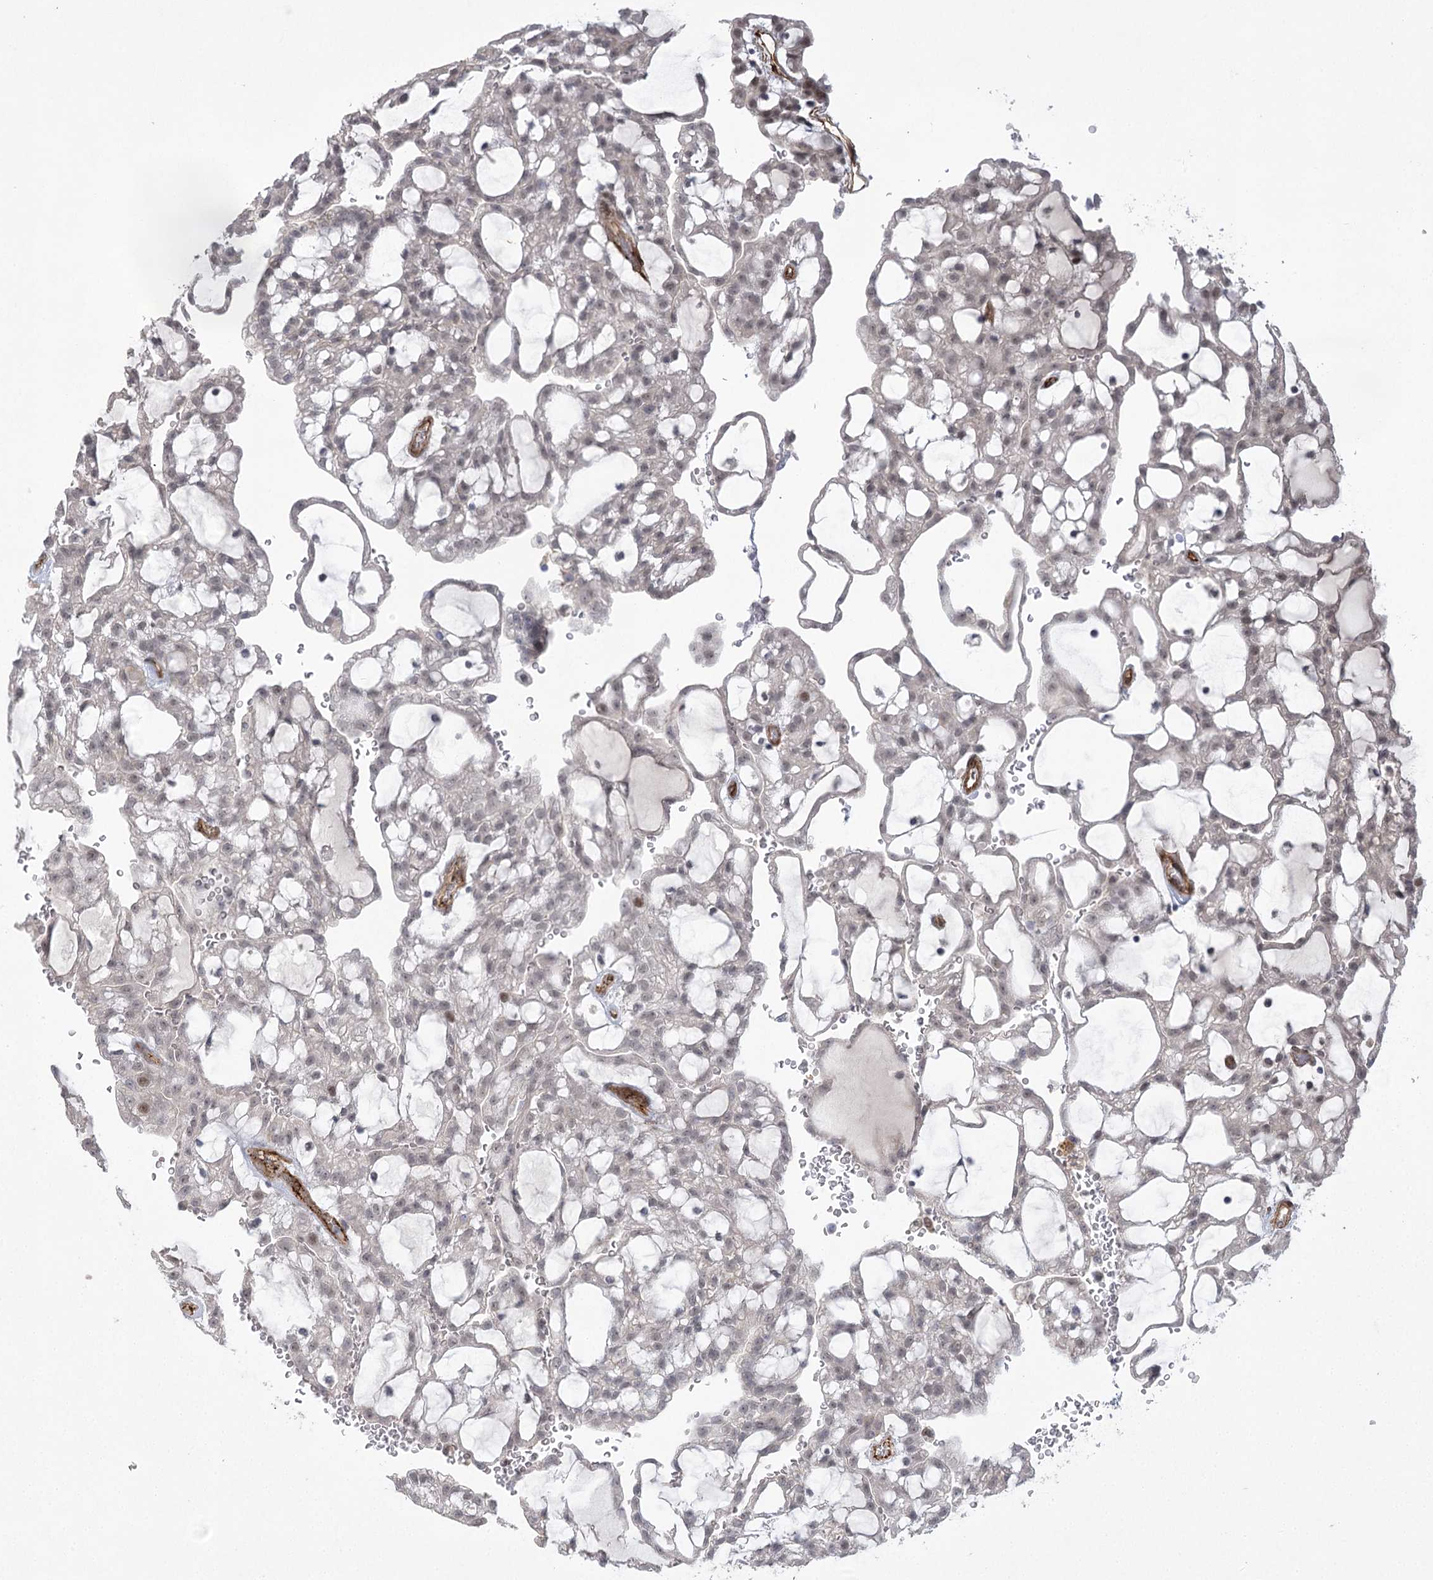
{"staining": {"intensity": "weak", "quantity": "25%-75%", "location": "nuclear"}, "tissue": "renal cancer", "cell_type": "Tumor cells", "image_type": "cancer", "snomed": [{"axis": "morphology", "description": "Adenocarcinoma, NOS"}, {"axis": "topography", "description": "Kidney"}], "caption": "This is a photomicrograph of IHC staining of renal cancer (adenocarcinoma), which shows weak expression in the nuclear of tumor cells.", "gene": "AMTN", "patient": {"sex": "male", "age": 63}}